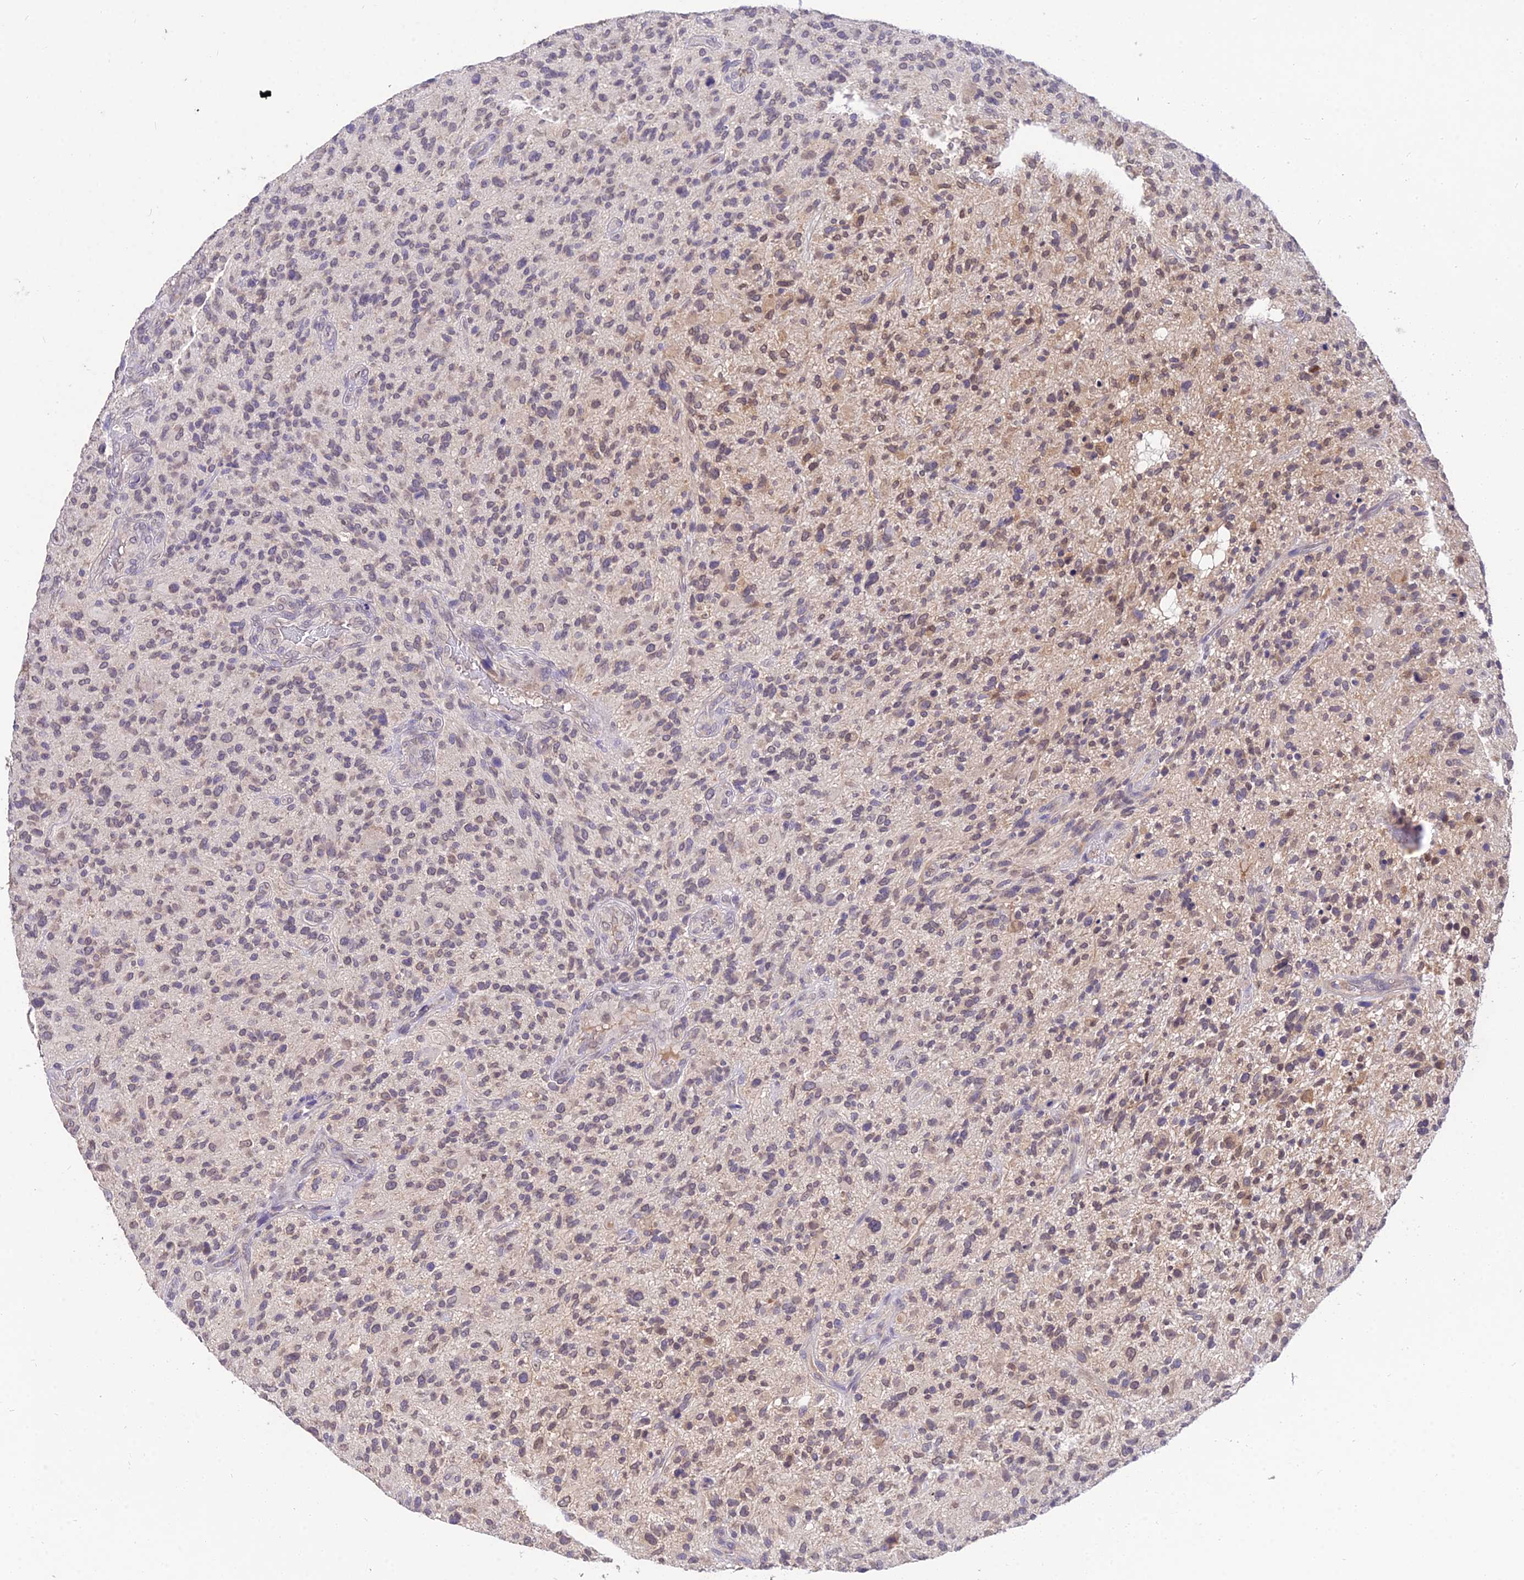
{"staining": {"intensity": "moderate", "quantity": "<25%", "location": "nuclear"}, "tissue": "glioma", "cell_type": "Tumor cells", "image_type": "cancer", "snomed": [{"axis": "morphology", "description": "Glioma, malignant, High grade"}, {"axis": "topography", "description": "Brain"}], "caption": "Glioma stained with DAB immunohistochemistry displays low levels of moderate nuclear positivity in about <25% of tumor cells.", "gene": "PGK1", "patient": {"sex": "male", "age": 47}}